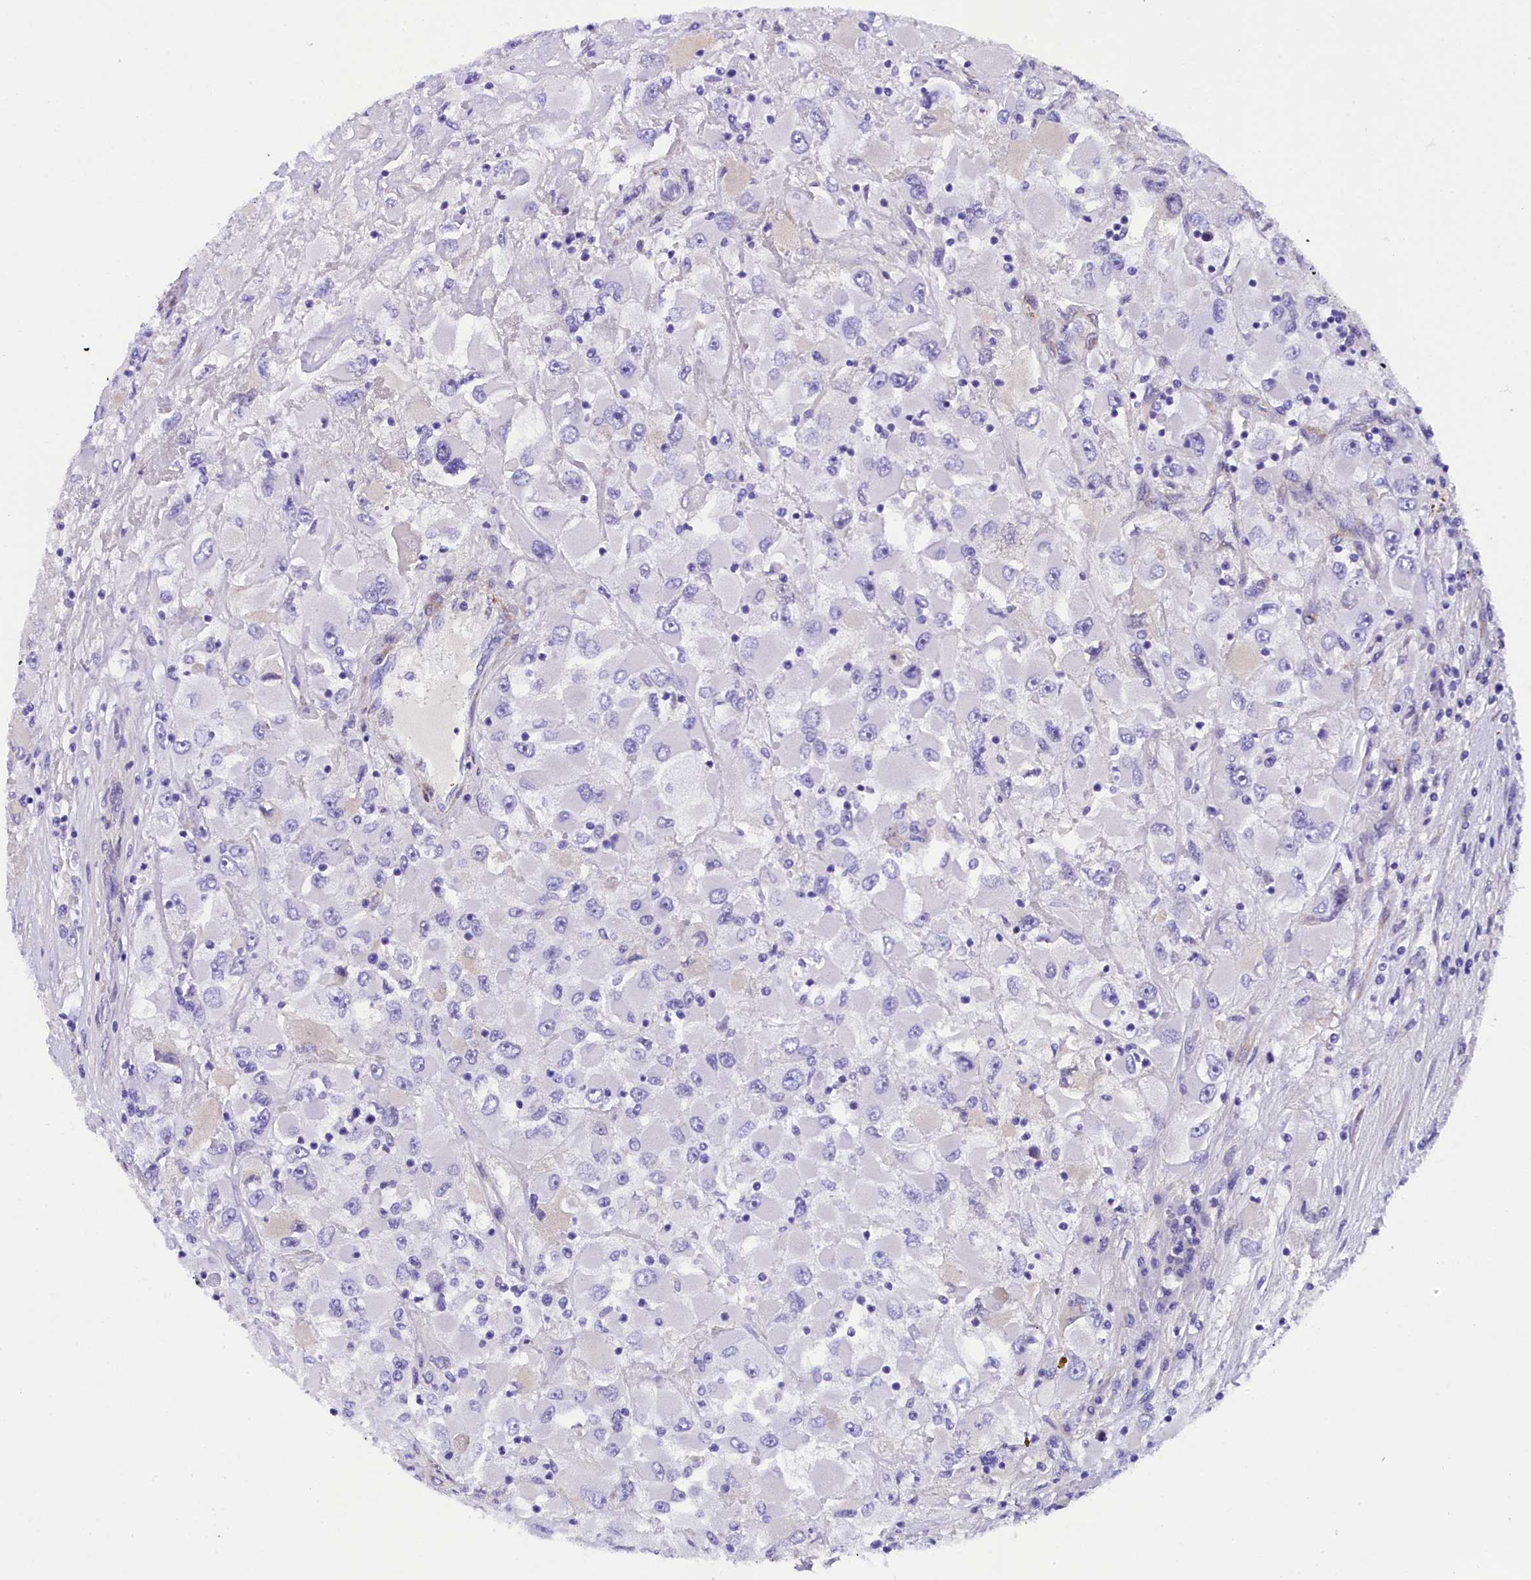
{"staining": {"intensity": "negative", "quantity": "none", "location": "none"}, "tissue": "renal cancer", "cell_type": "Tumor cells", "image_type": "cancer", "snomed": [{"axis": "morphology", "description": "Adenocarcinoma, NOS"}, {"axis": "topography", "description": "Kidney"}], "caption": "DAB immunohistochemical staining of human renal cancer (adenocarcinoma) displays no significant expression in tumor cells.", "gene": "SOD3", "patient": {"sex": "female", "age": 52}}